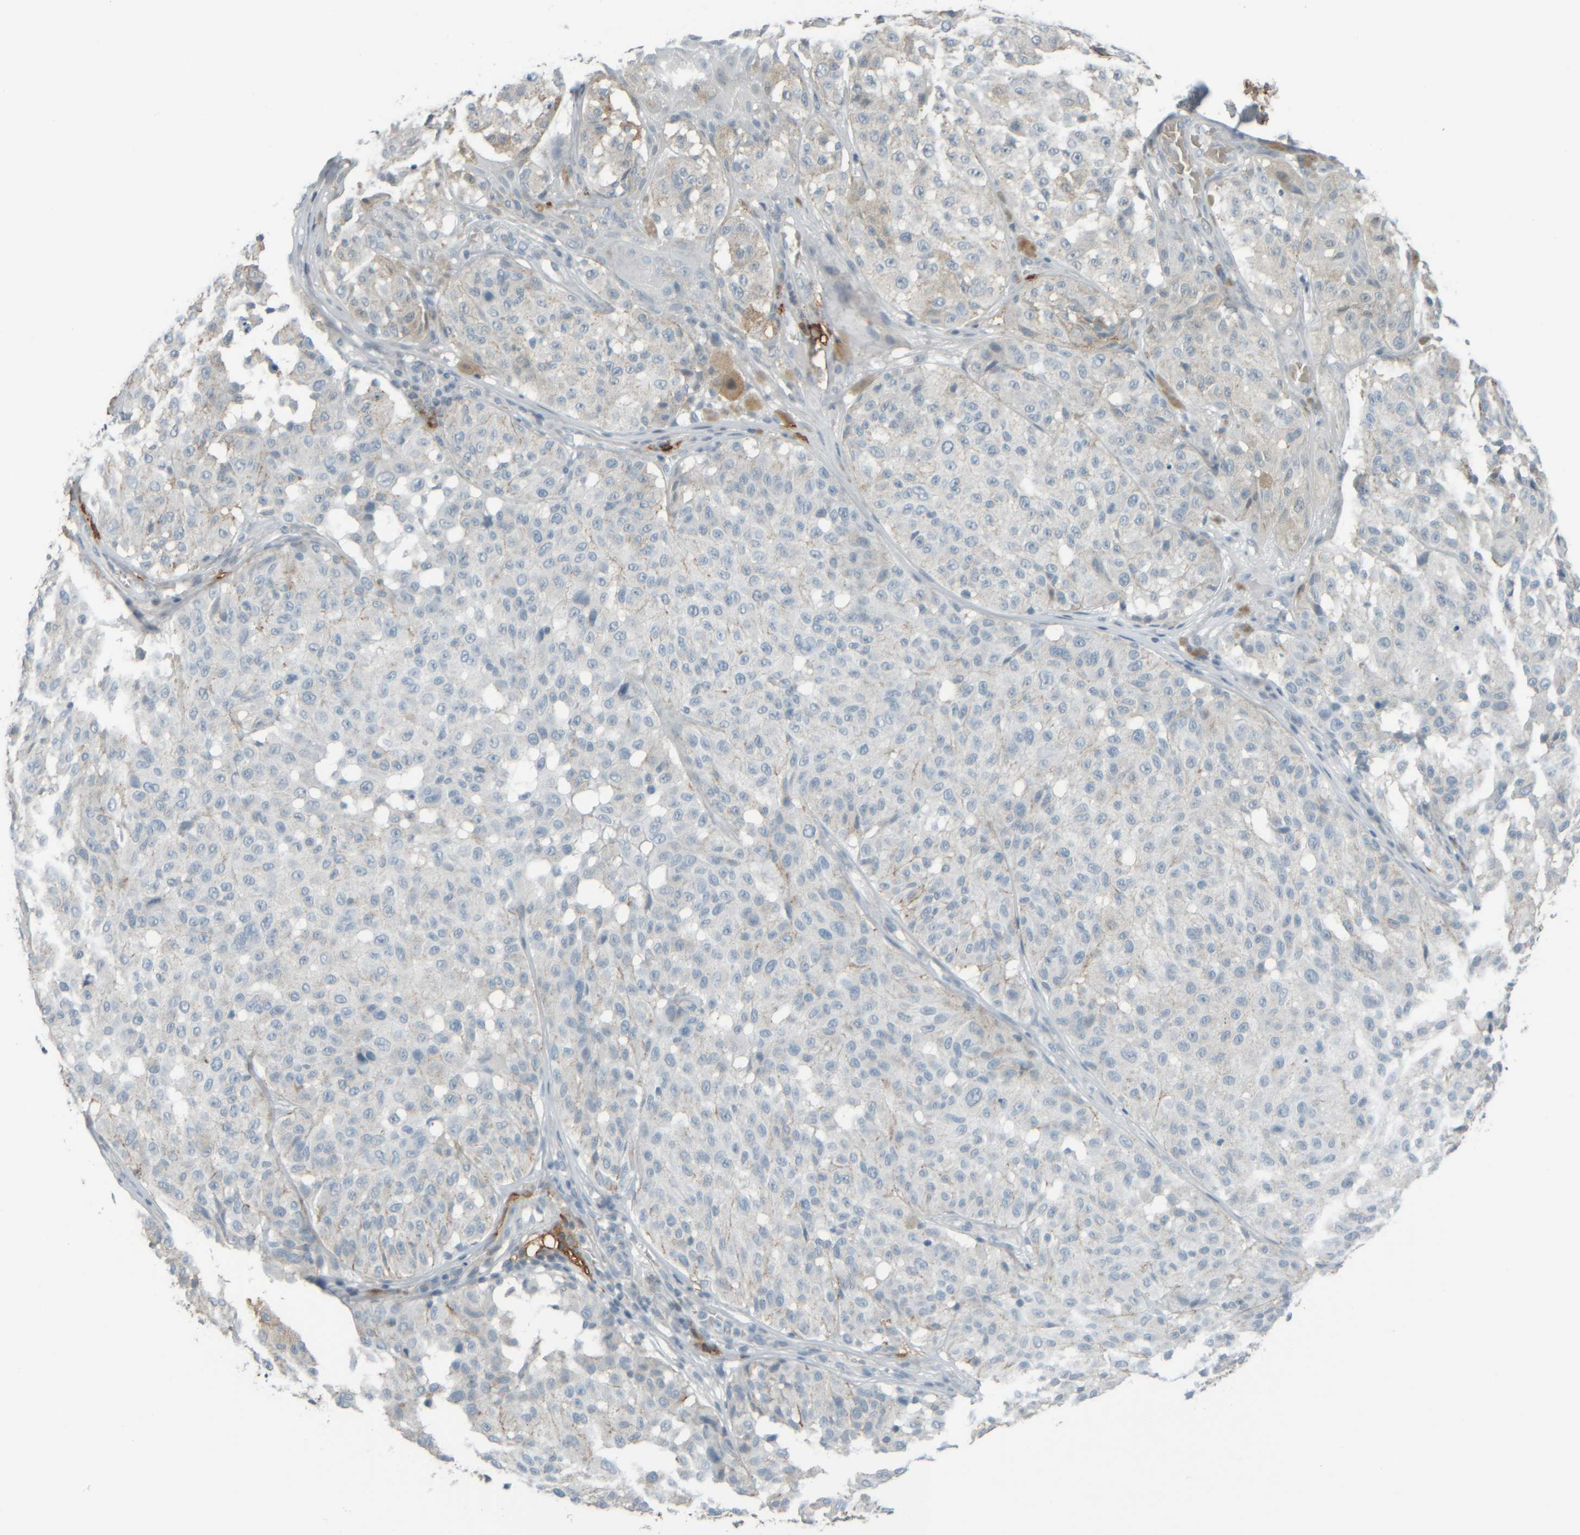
{"staining": {"intensity": "negative", "quantity": "none", "location": "none"}, "tissue": "melanoma", "cell_type": "Tumor cells", "image_type": "cancer", "snomed": [{"axis": "morphology", "description": "Malignant melanoma, NOS"}, {"axis": "topography", "description": "Skin"}], "caption": "Malignant melanoma was stained to show a protein in brown. There is no significant positivity in tumor cells.", "gene": "TPSAB1", "patient": {"sex": "female", "age": 46}}